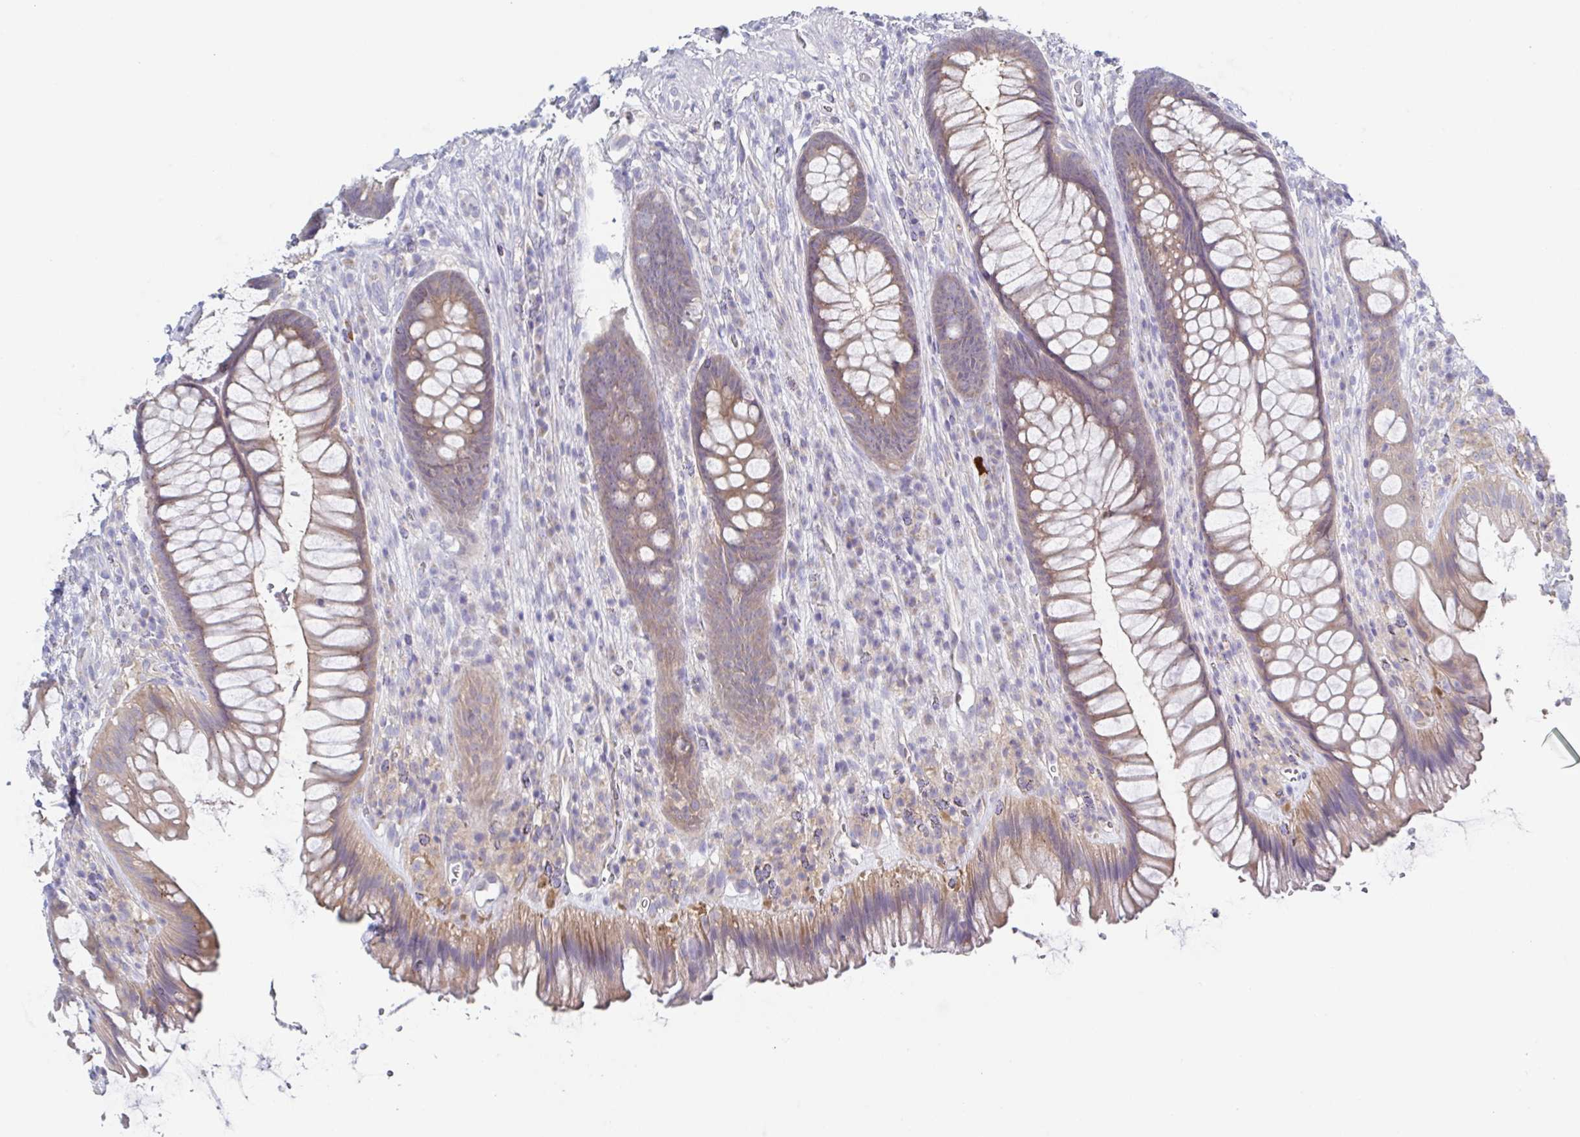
{"staining": {"intensity": "weak", "quantity": ">75%", "location": "cytoplasmic/membranous"}, "tissue": "rectum", "cell_type": "Glandular cells", "image_type": "normal", "snomed": [{"axis": "morphology", "description": "Normal tissue, NOS"}, {"axis": "topography", "description": "Rectum"}], "caption": "Immunohistochemical staining of normal human rectum shows weak cytoplasmic/membranous protein staining in about >75% of glandular cells.", "gene": "HTR2A", "patient": {"sex": "male", "age": 53}}